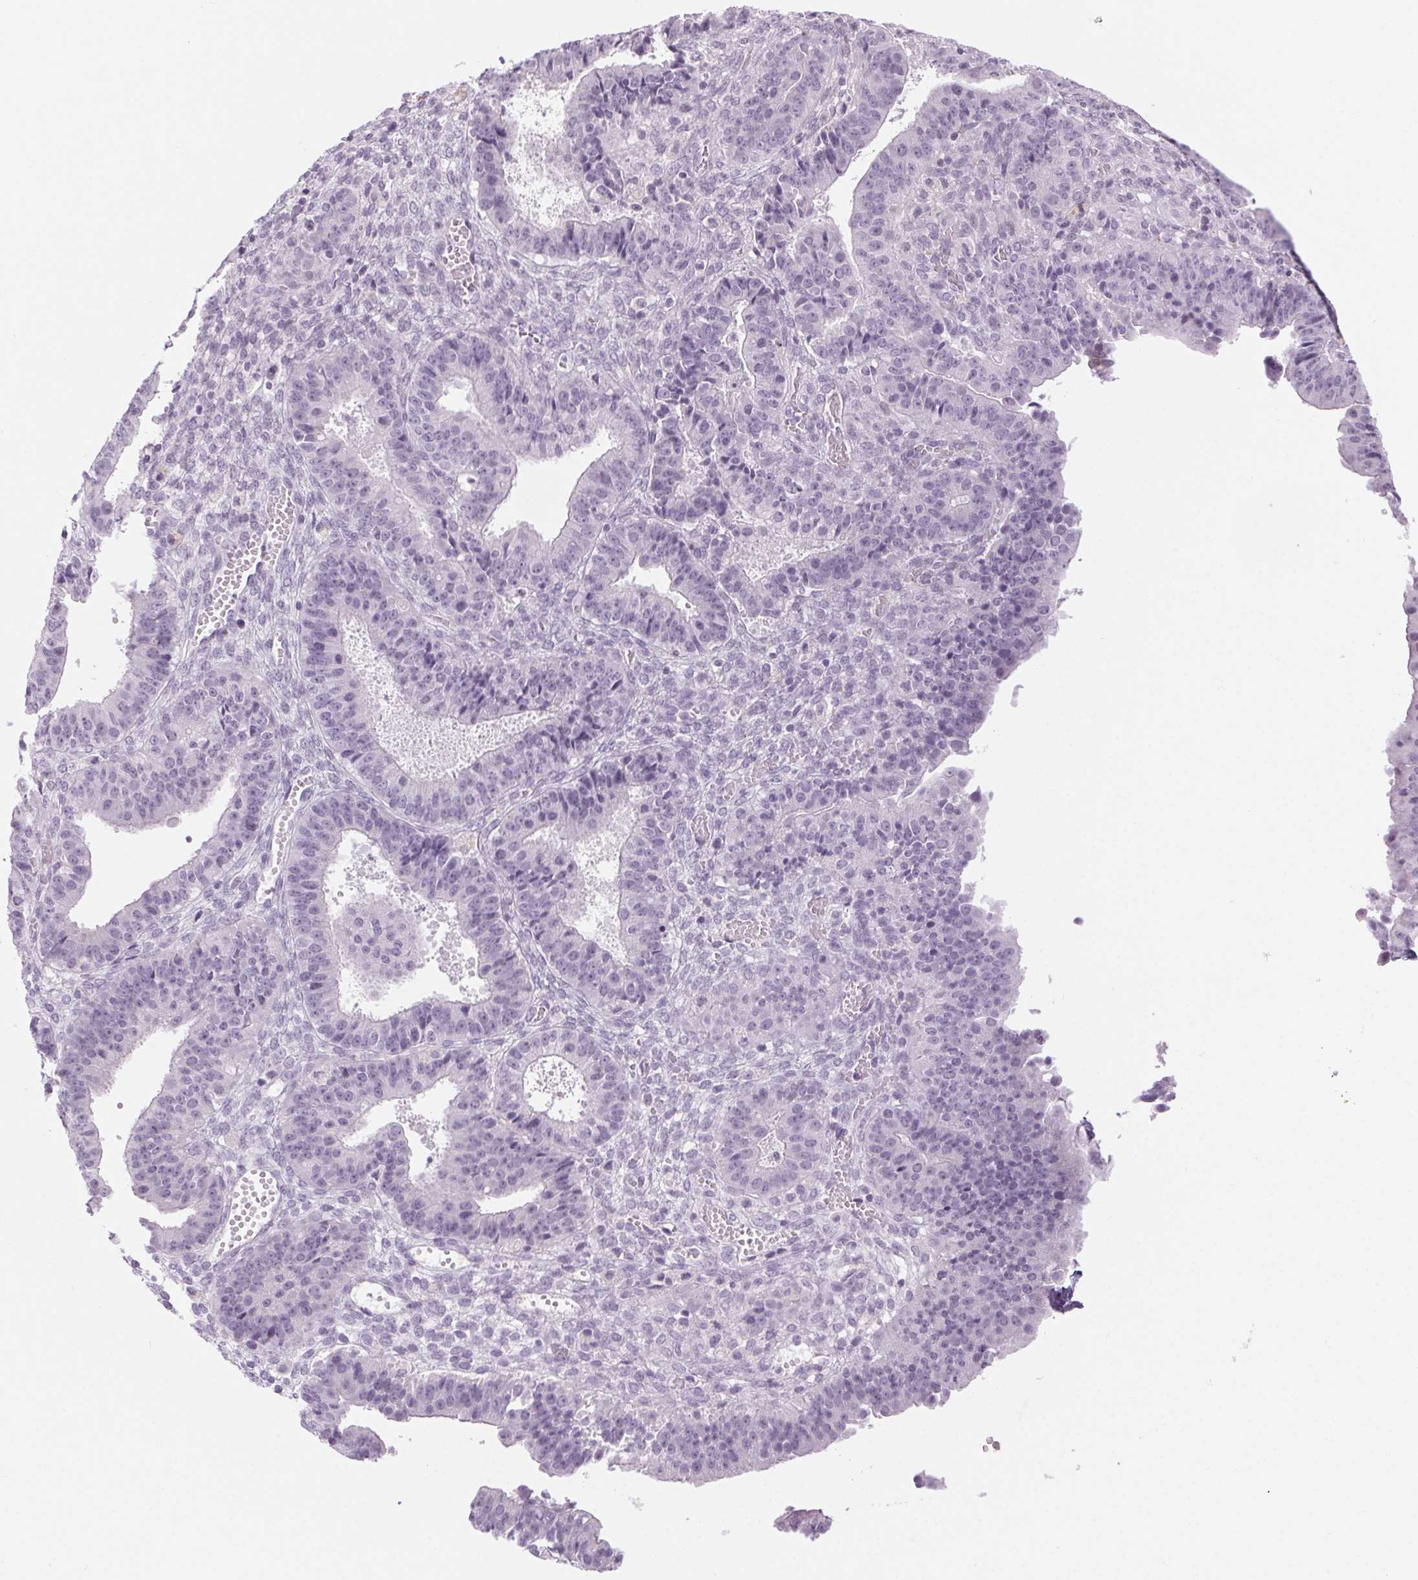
{"staining": {"intensity": "negative", "quantity": "none", "location": "none"}, "tissue": "ovarian cancer", "cell_type": "Tumor cells", "image_type": "cancer", "snomed": [{"axis": "morphology", "description": "Carcinoma, endometroid"}, {"axis": "topography", "description": "Ovary"}], "caption": "Human ovarian endometroid carcinoma stained for a protein using immunohistochemistry displays no staining in tumor cells.", "gene": "SLC6A19", "patient": {"sex": "female", "age": 42}}